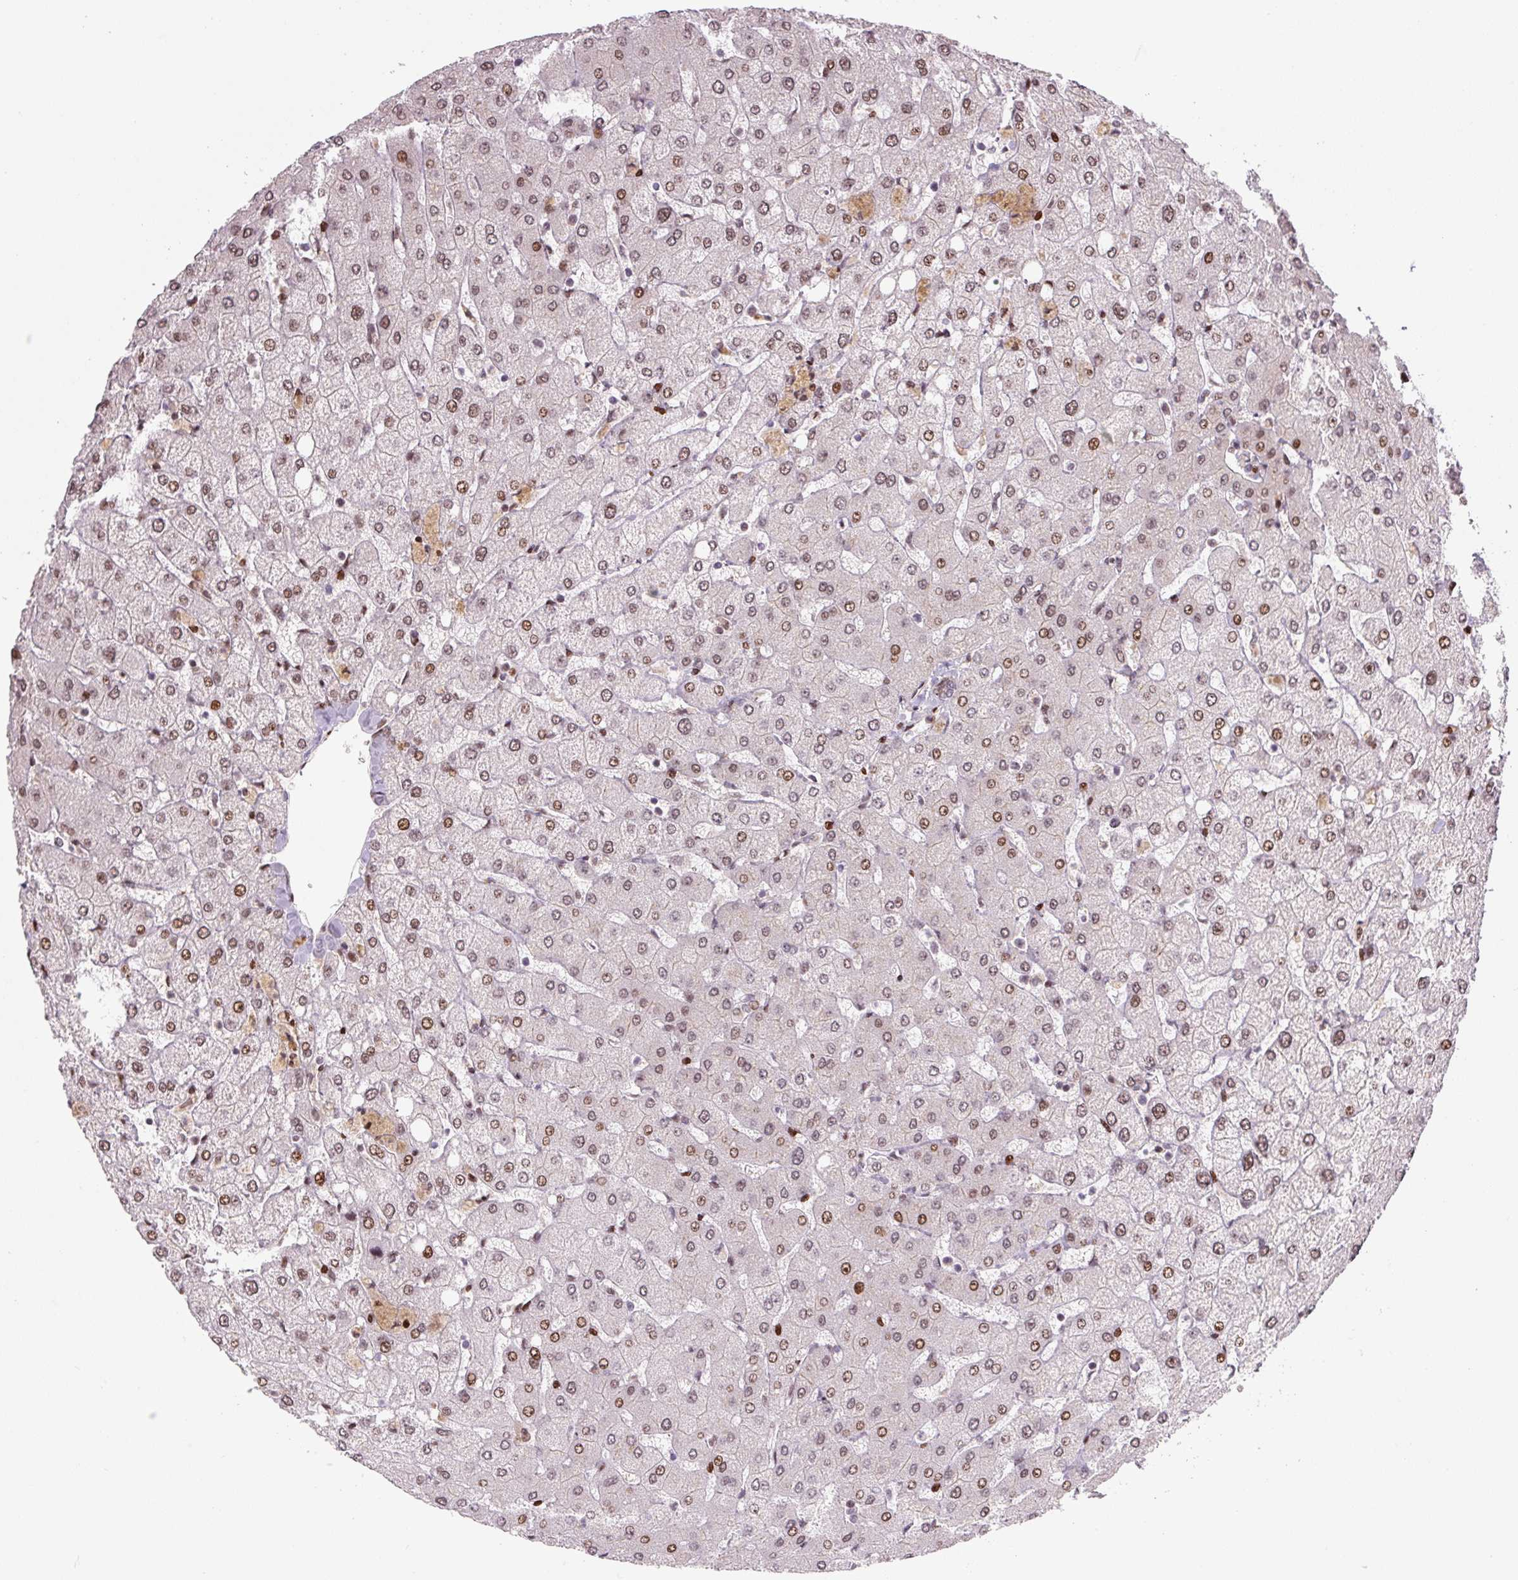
{"staining": {"intensity": "moderate", "quantity": "25%-75%", "location": "nuclear"}, "tissue": "liver", "cell_type": "Cholangiocytes", "image_type": "normal", "snomed": [{"axis": "morphology", "description": "Normal tissue, NOS"}, {"axis": "topography", "description": "Liver"}], "caption": "Immunohistochemistry (DAB (3,3'-diaminobenzidine)) staining of unremarkable human liver reveals moderate nuclear protein expression in approximately 25%-75% of cholangiocytes. (DAB IHC, brown staining for protein, blue staining for nuclei).", "gene": "PYDC2", "patient": {"sex": "female", "age": 54}}